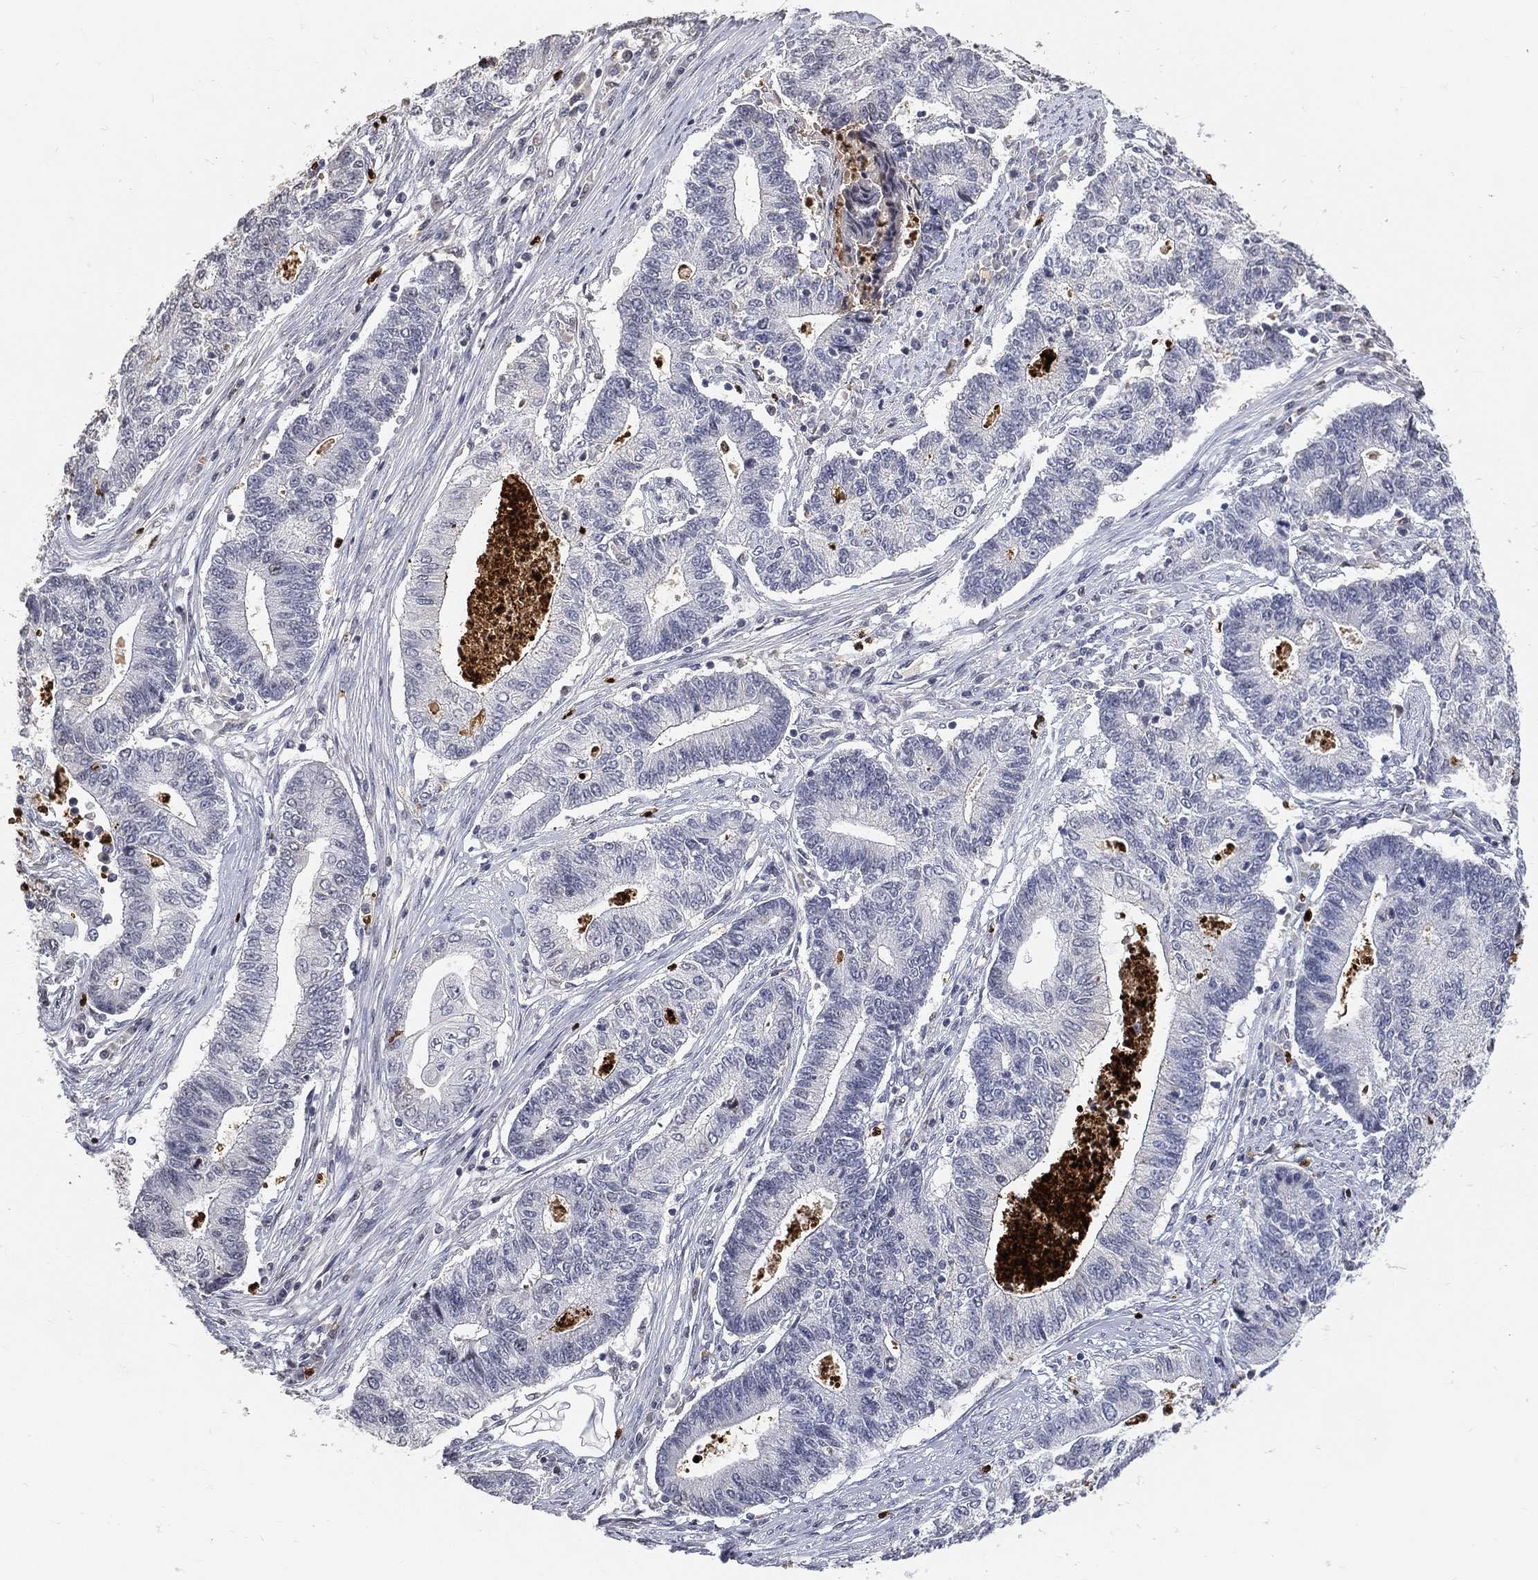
{"staining": {"intensity": "negative", "quantity": "none", "location": "none"}, "tissue": "endometrial cancer", "cell_type": "Tumor cells", "image_type": "cancer", "snomed": [{"axis": "morphology", "description": "Adenocarcinoma, NOS"}, {"axis": "topography", "description": "Uterus"}, {"axis": "topography", "description": "Endometrium"}], "caption": "Endometrial cancer was stained to show a protein in brown. There is no significant positivity in tumor cells.", "gene": "ARG1", "patient": {"sex": "female", "age": 54}}